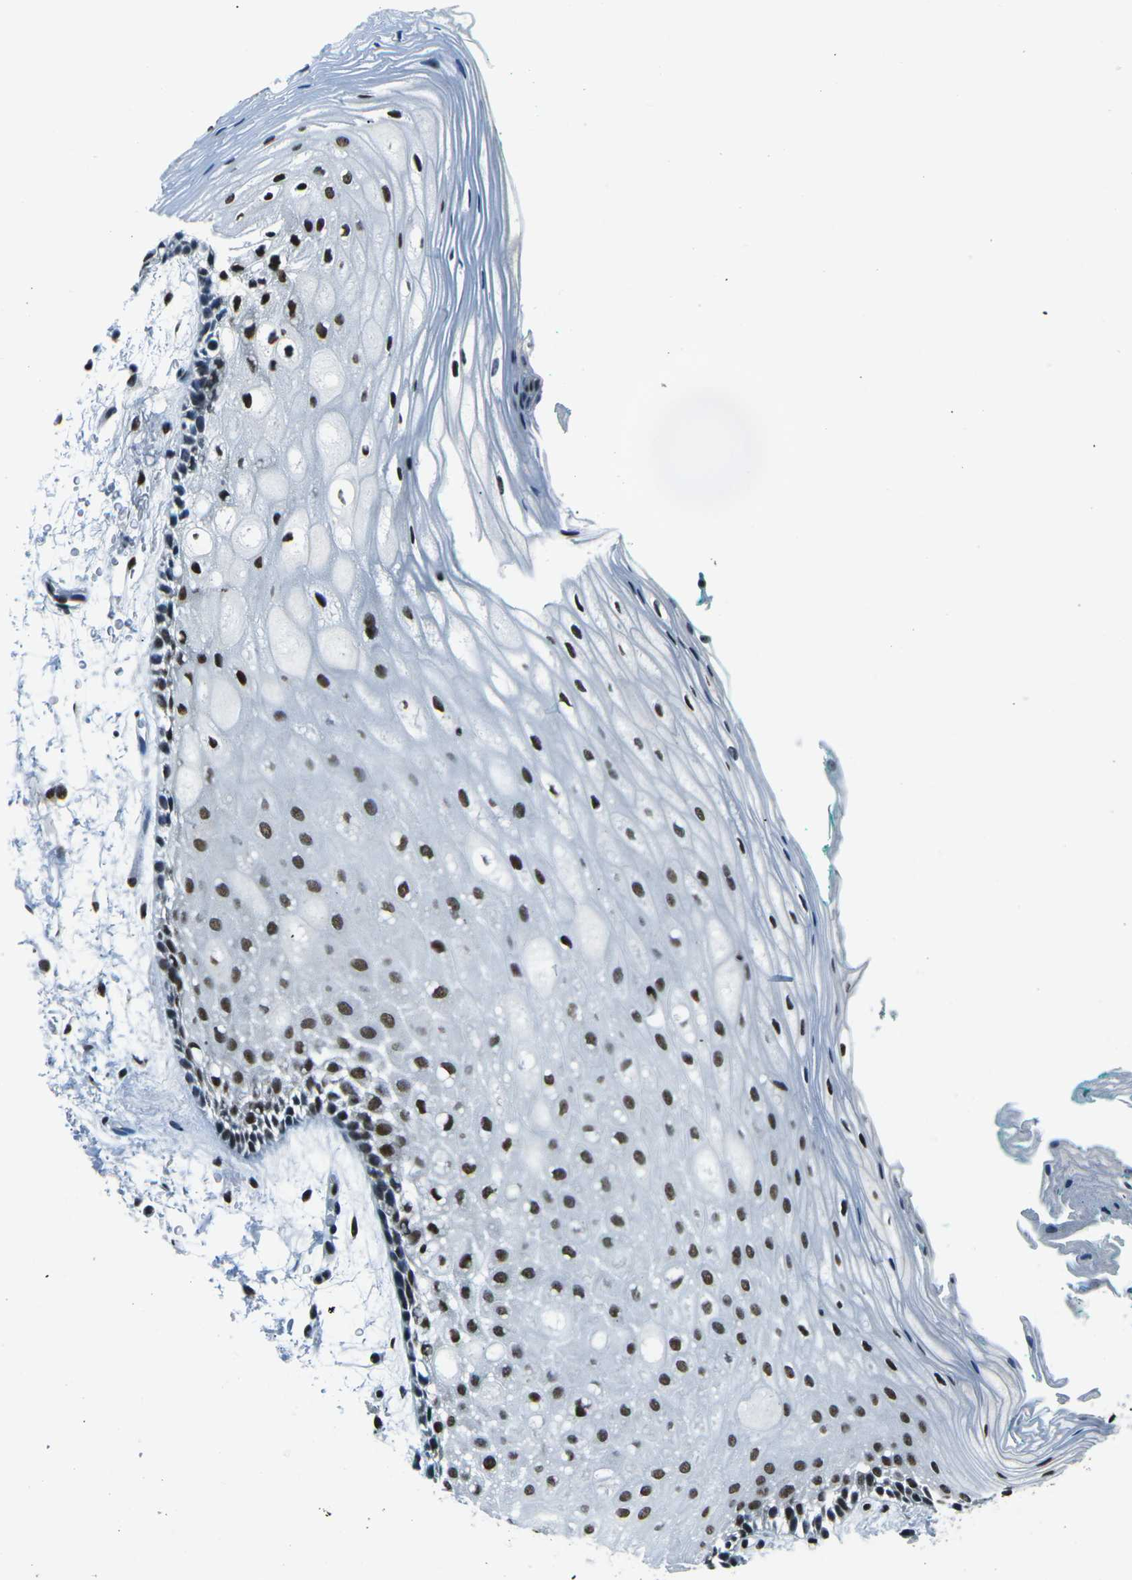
{"staining": {"intensity": "strong", "quantity": ">75%", "location": "nuclear"}, "tissue": "oral mucosa", "cell_type": "Squamous epithelial cells", "image_type": "normal", "snomed": [{"axis": "morphology", "description": "Normal tissue, NOS"}, {"axis": "topography", "description": "Skeletal muscle"}, {"axis": "topography", "description": "Oral tissue"}, {"axis": "topography", "description": "Peripheral nerve tissue"}], "caption": "Unremarkable oral mucosa demonstrates strong nuclear expression in about >75% of squamous epithelial cells, visualized by immunohistochemistry. The staining is performed using DAB brown chromogen to label protein expression. The nuclei are counter-stained blue using hematoxylin.", "gene": "RBL2", "patient": {"sex": "female", "age": 84}}